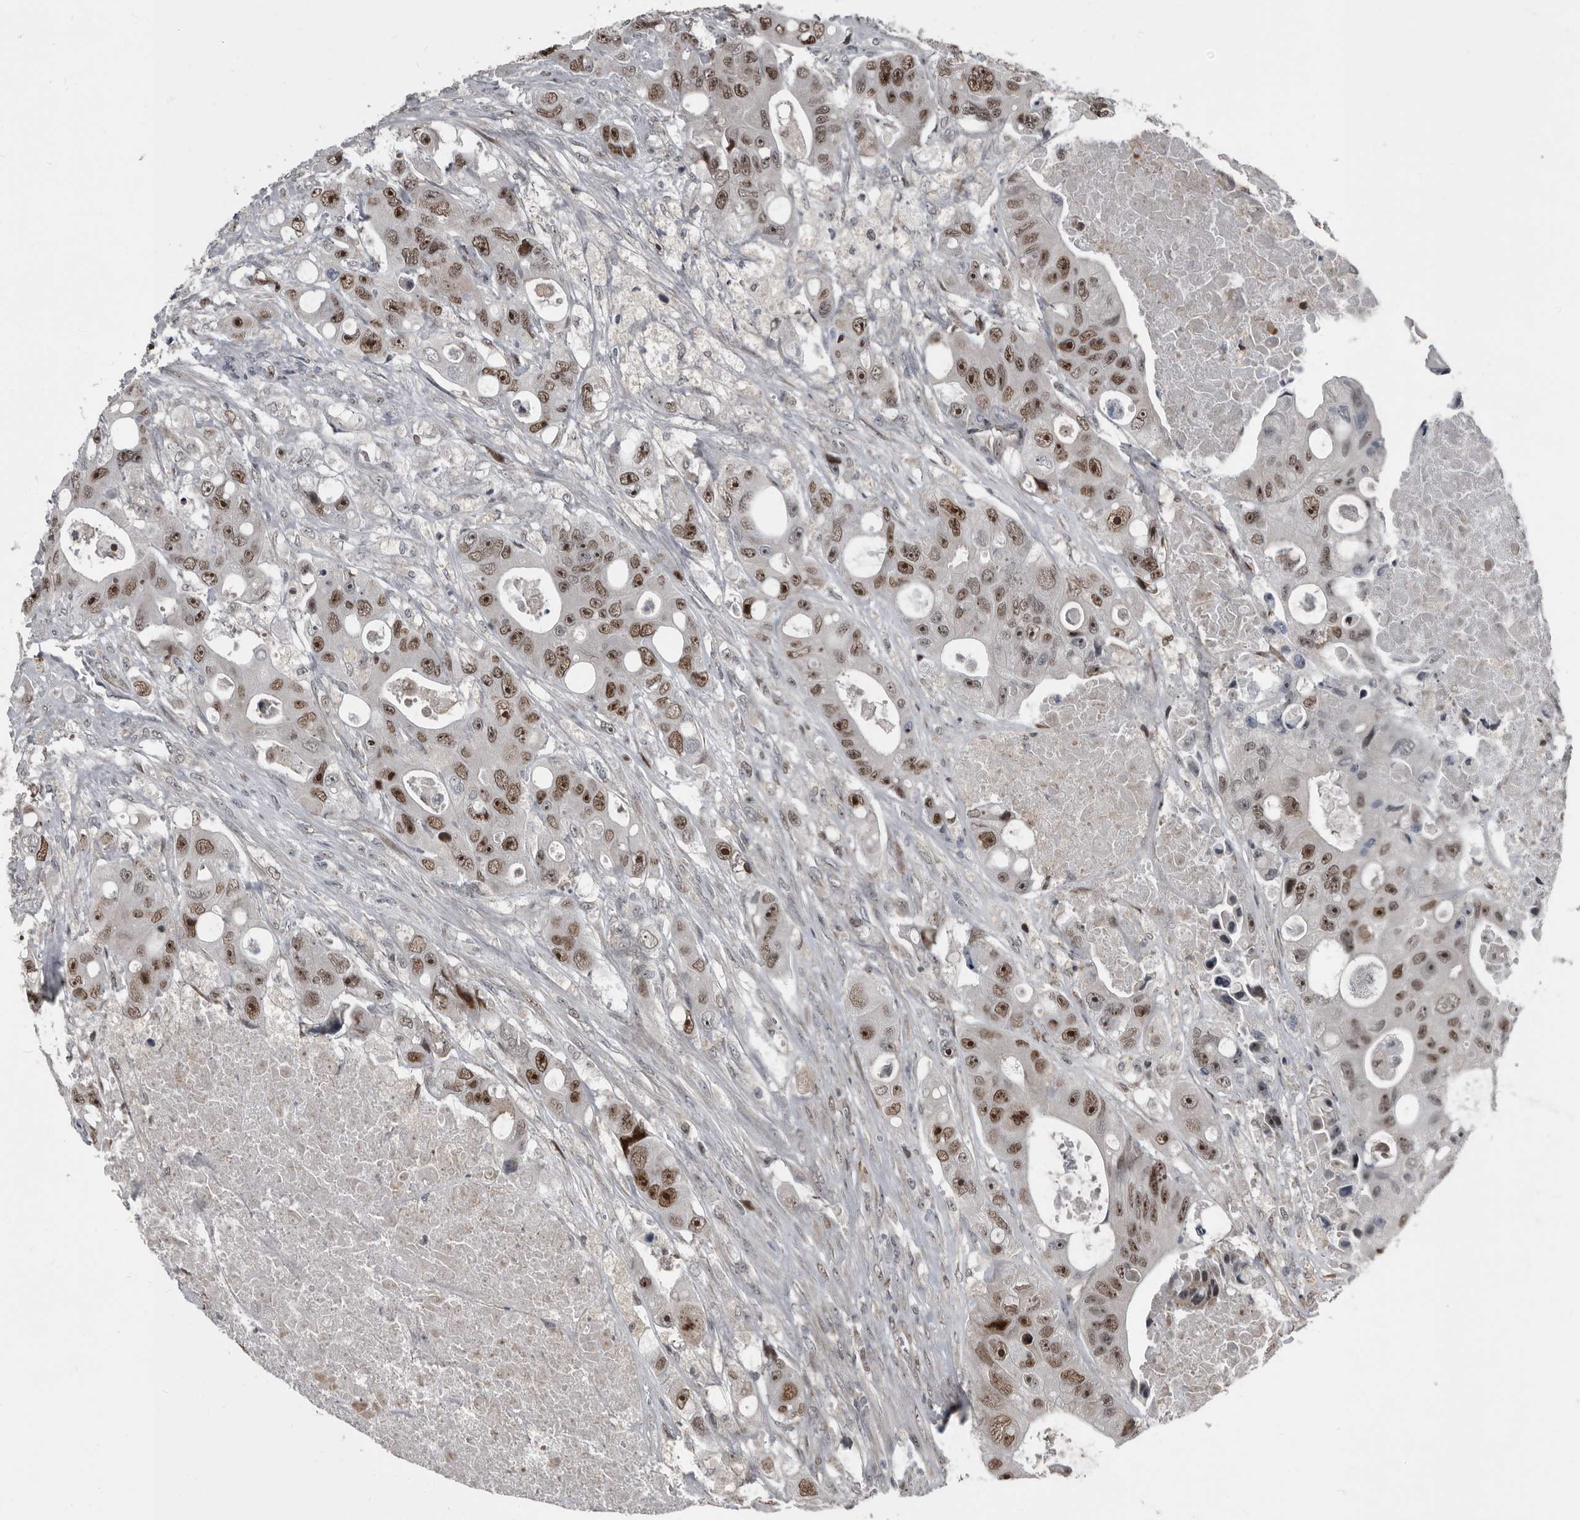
{"staining": {"intensity": "moderate", "quantity": ">75%", "location": "nuclear"}, "tissue": "colorectal cancer", "cell_type": "Tumor cells", "image_type": "cancer", "snomed": [{"axis": "morphology", "description": "Adenocarcinoma, NOS"}, {"axis": "topography", "description": "Colon"}], "caption": "Colorectal cancer (adenocarcinoma) was stained to show a protein in brown. There is medium levels of moderate nuclear positivity in approximately >75% of tumor cells.", "gene": "CHD1L", "patient": {"sex": "female", "age": 46}}